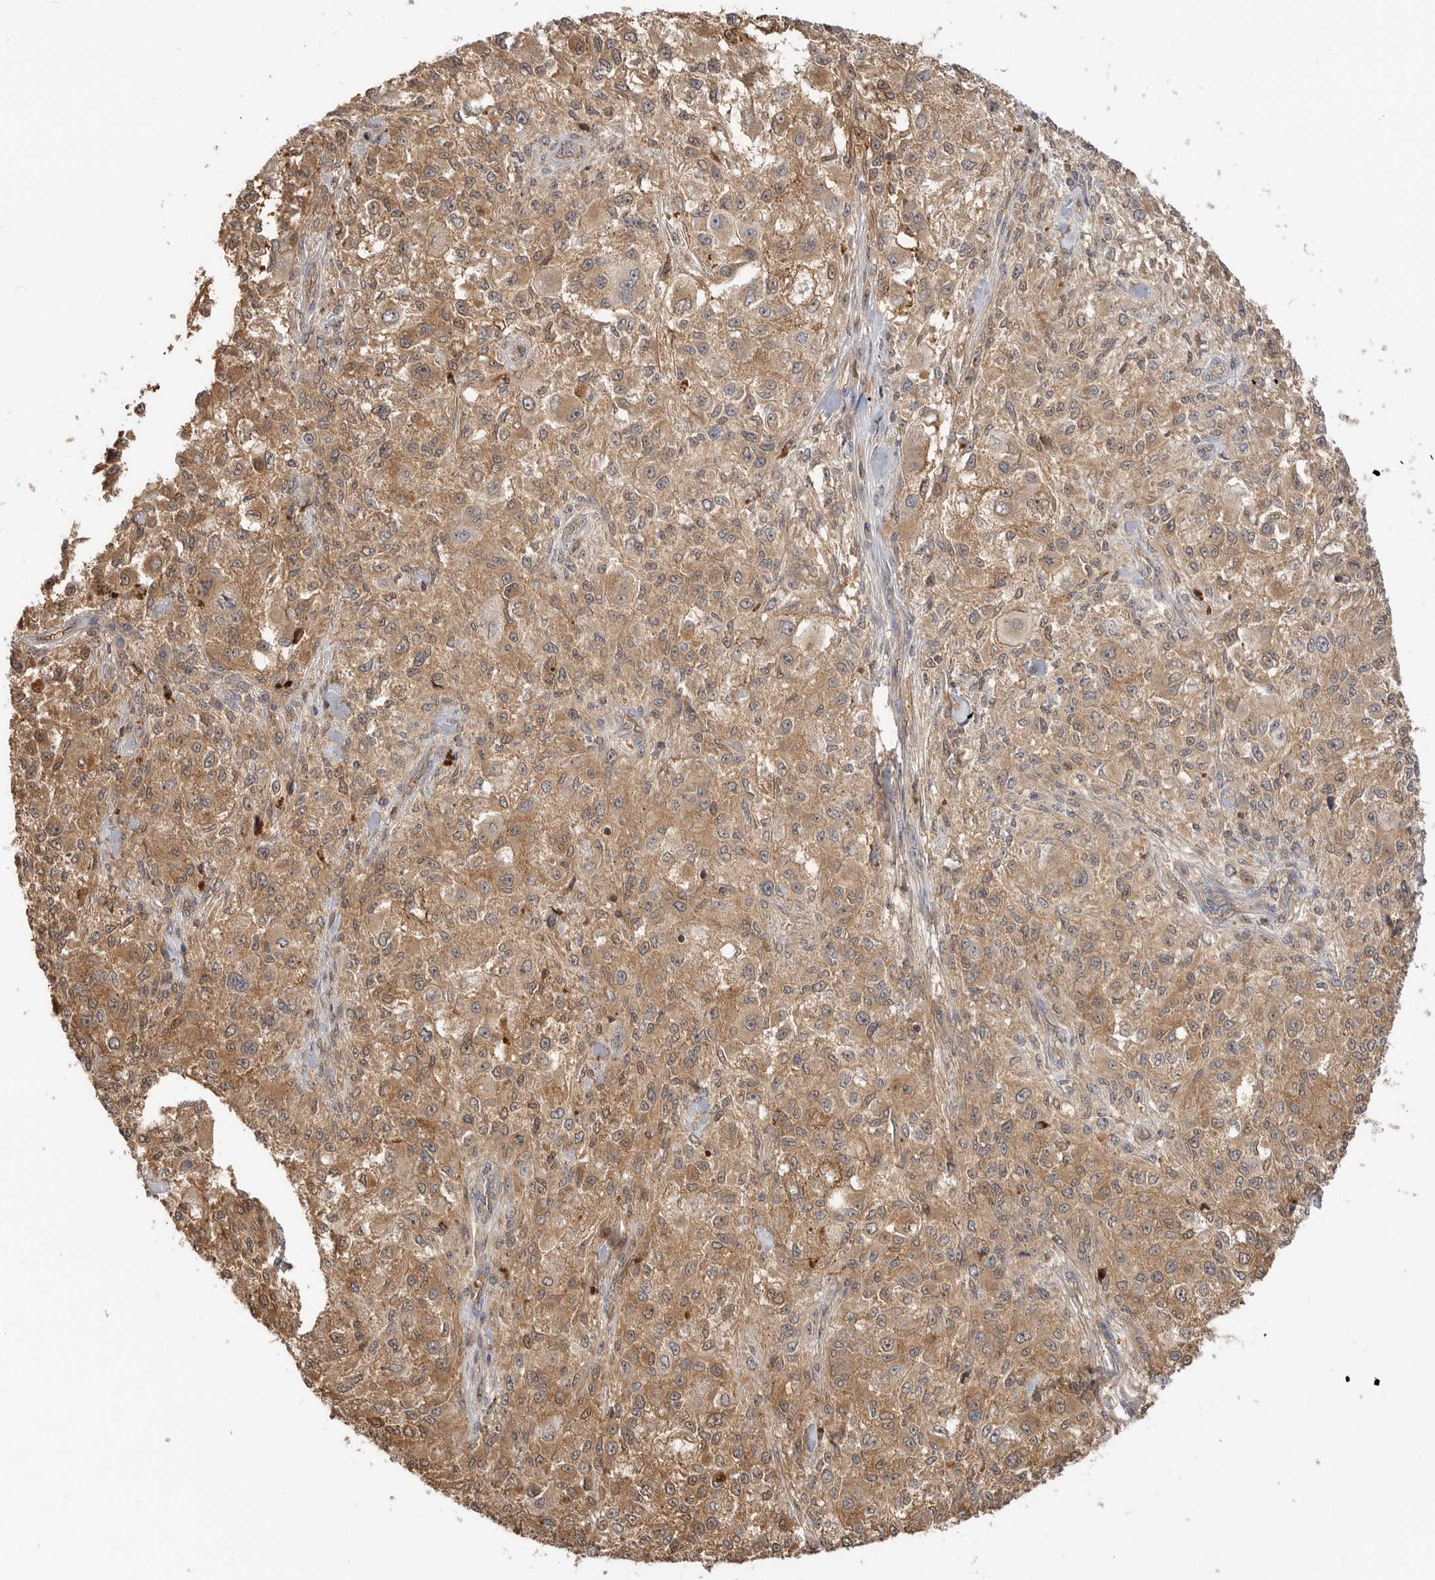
{"staining": {"intensity": "moderate", "quantity": ">75%", "location": "cytoplasmic/membranous"}, "tissue": "melanoma", "cell_type": "Tumor cells", "image_type": "cancer", "snomed": [{"axis": "morphology", "description": "Necrosis, NOS"}, {"axis": "morphology", "description": "Malignant melanoma, NOS"}, {"axis": "topography", "description": "Skin"}], "caption": "There is medium levels of moderate cytoplasmic/membranous staining in tumor cells of melanoma, as demonstrated by immunohistochemical staining (brown color).", "gene": "CLDN12", "patient": {"sex": "female", "age": 87}}